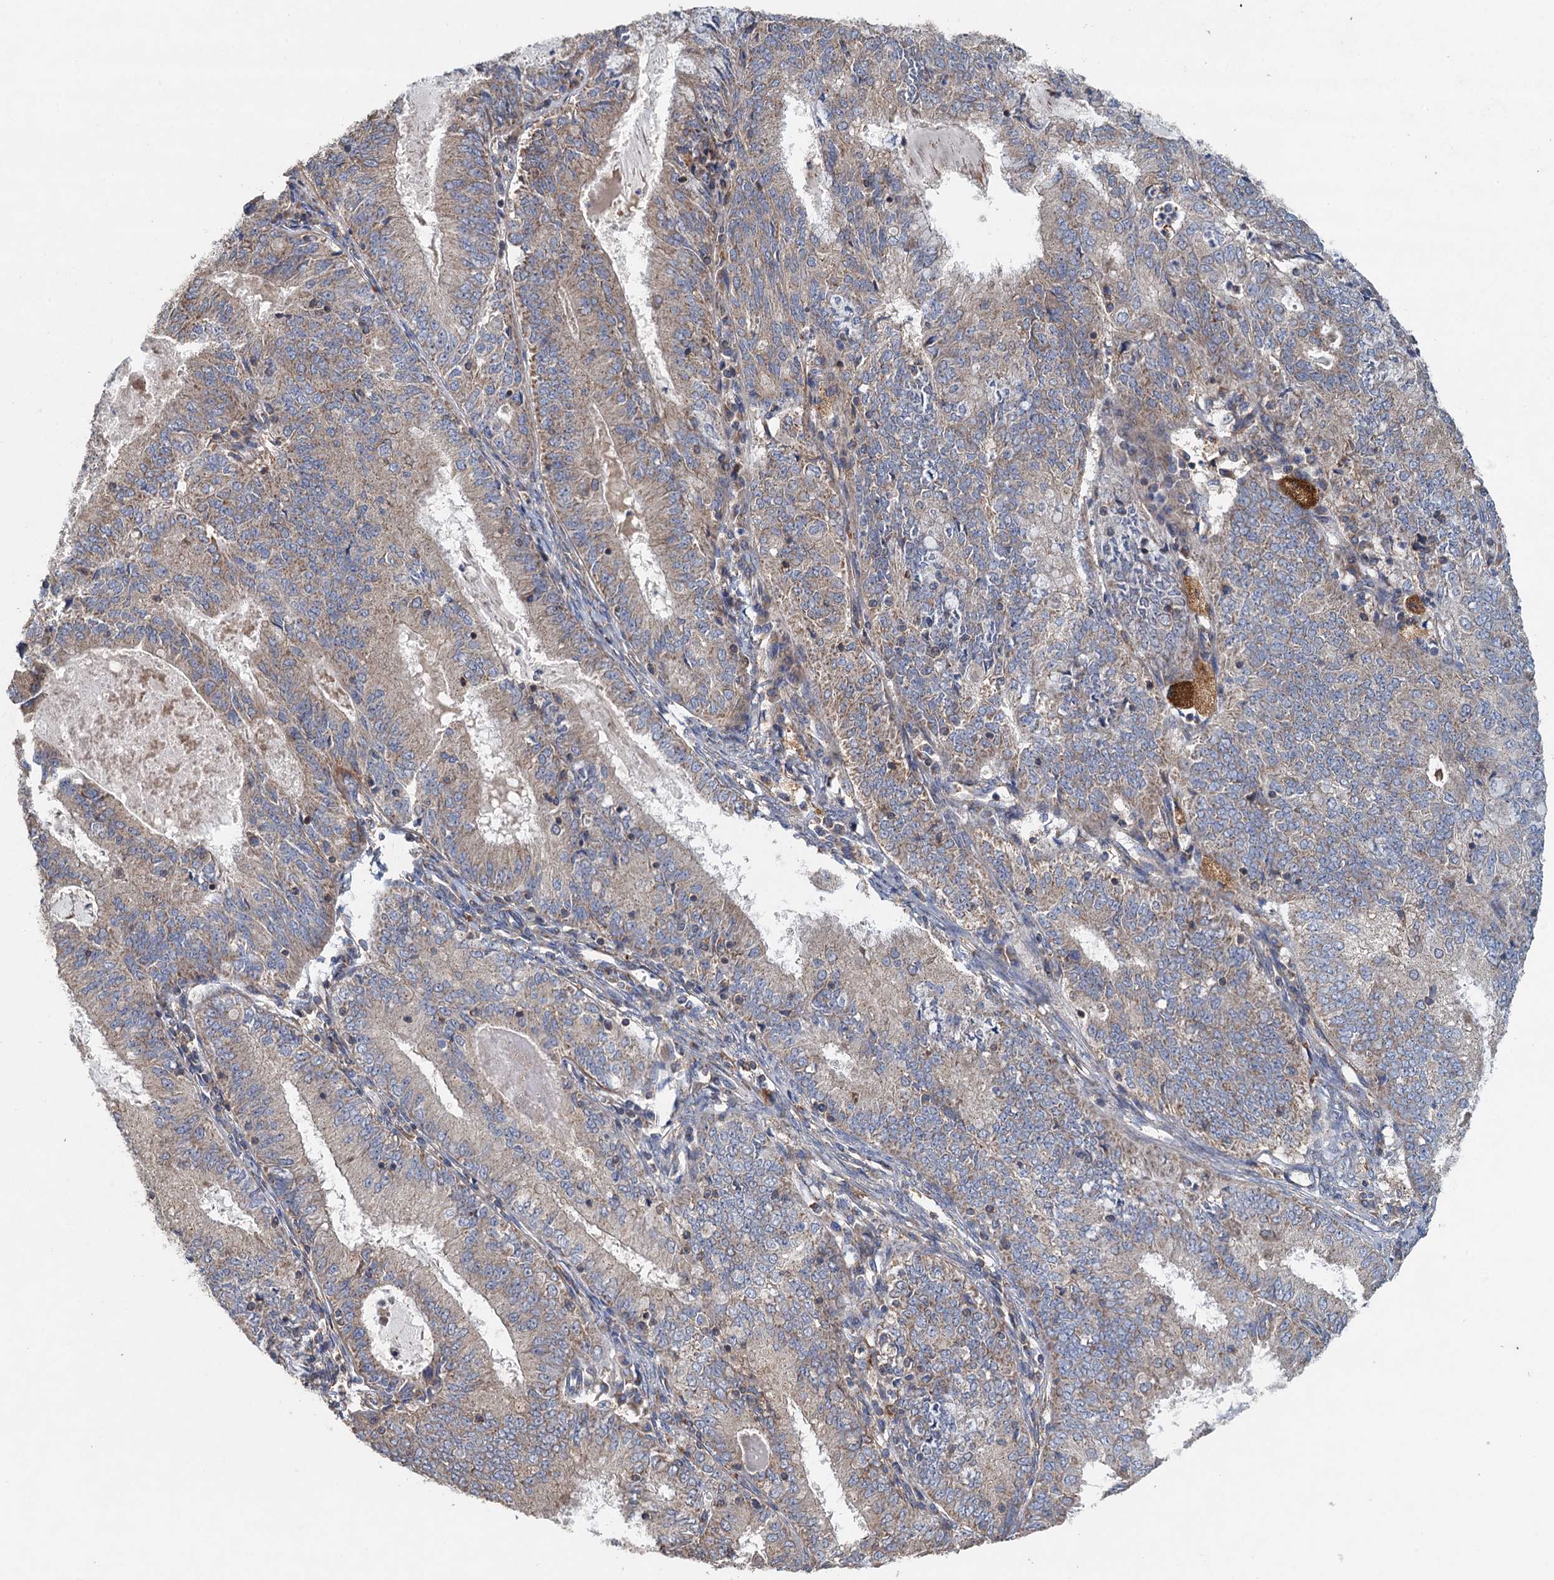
{"staining": {"intensity": "weak", "quantity": "25%-75%", "location": "cytoplasmic/membranous"}, "tissue": "endometrial cancer", "cell_type": "Tumor cells", "image_type": "cancer", "snomed": [{"axis": "morphology", "description": "Adenocarcinoma, NOS"}, {"axis": "topography", "description": "Endometrium"}], "caption": "Endometrial cancer stained with a protein marker displays weak staining in tumor cells.", "gene": "BCS1L", "patient": {"sex": "female", "age": 57}}